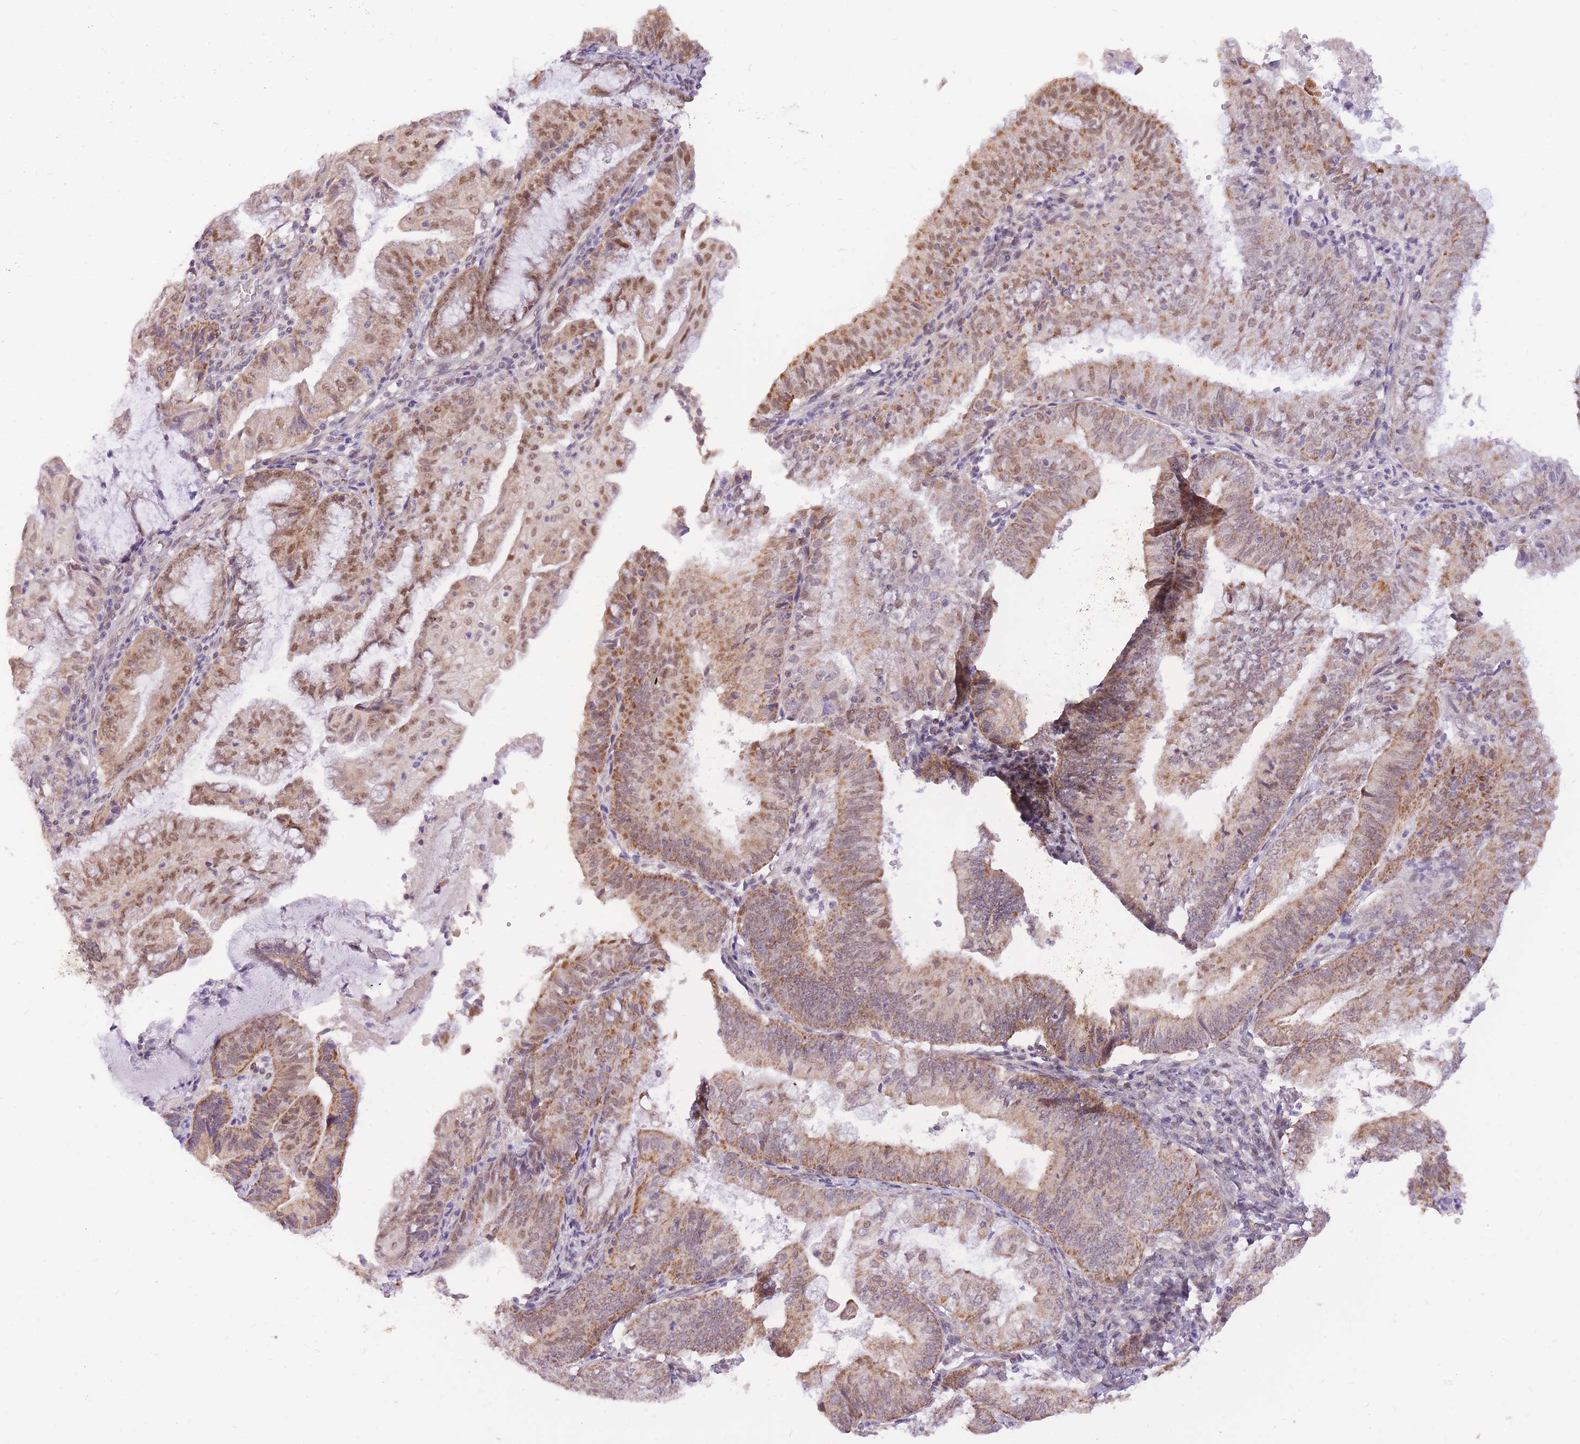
{"staining": {"intensity": "moderate", "quantity": ">75%", "location": "cytoplasmic/membranous,nuclear"}, "tissue": "endometrial cancer", "cell_type": "Tumor cells", "image_type": "cancer", "snomed": [{"axis": "morphology", "description": "Adenocarcinoma, NOS"}, {"axis": "topography", "description": "Endometrium"}], "caption": "A medium amount of moderate cytoplasmic/membranous and nuclear expression is seen in approximately >75% of tumor cells in endometrial cancer tissue.", "gene": "MINDY2", "patient": {"sex": "female", "age": 55}}